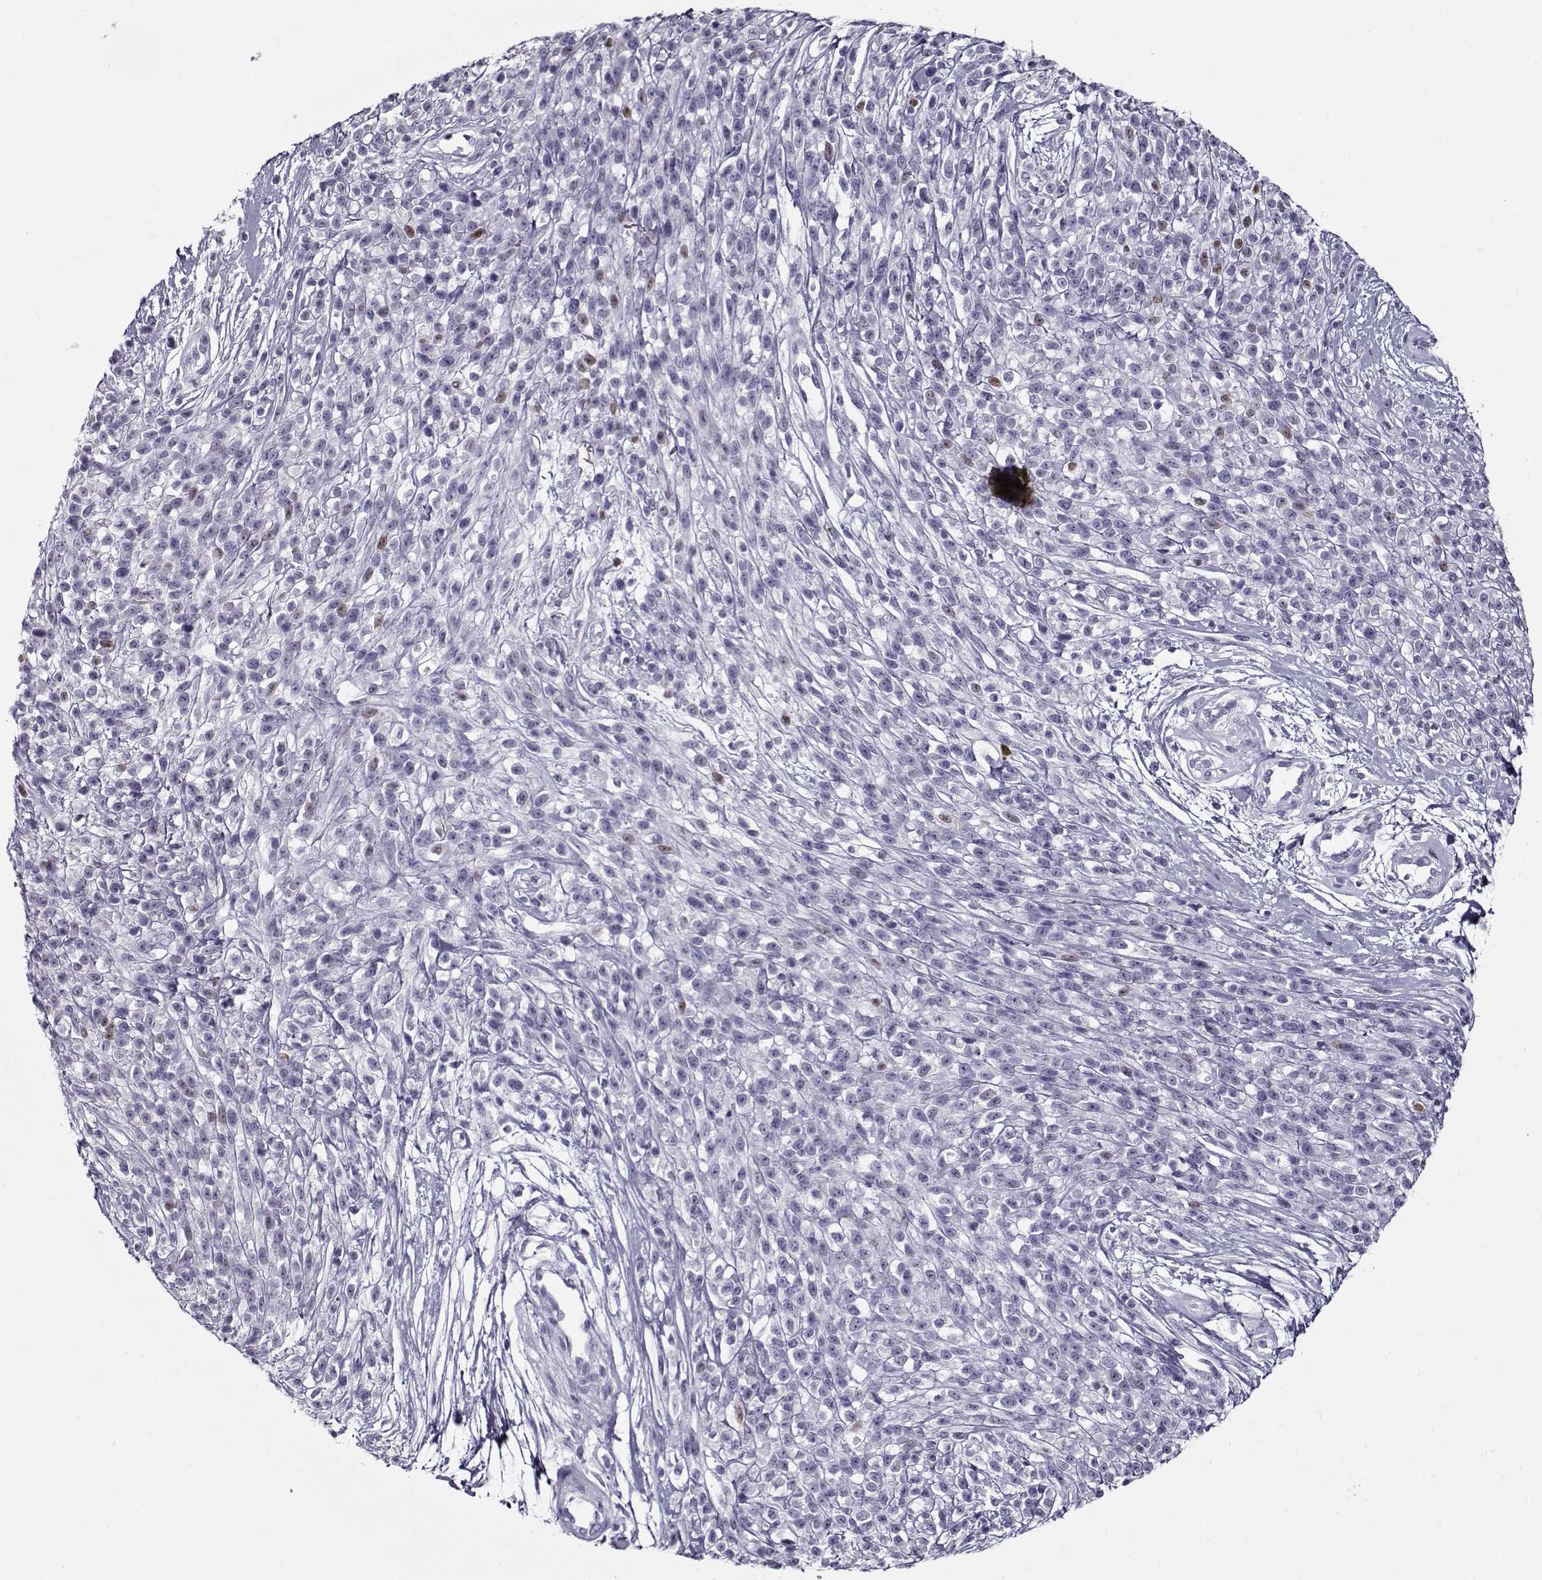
{"staining": {"intensity": "negative", "quantity": "none", "location": "none"}, "tissue": "melanoma", "cell_type": "Tumor cells", "image_type": "cancer", "snomed": [{"axis": "morphology", "description": "Malignant melanoma, NOS"}, {"axis": "topography", "description": "Skin"}, {"axis": "topography", "description": "Skin of trunk"}], "caption": "The photomicrograph reveals no significant staining in tumor cells of melanoma. The staining was performed using DAB (3,3'-diaminobenzidine) to visualize the protein expression in brown, while the nuclei were stained in blue with hematoxylin (Magnification: 20x).", "gene": "GAGE2A", "patient": {"sex": "male", "age": 74}}